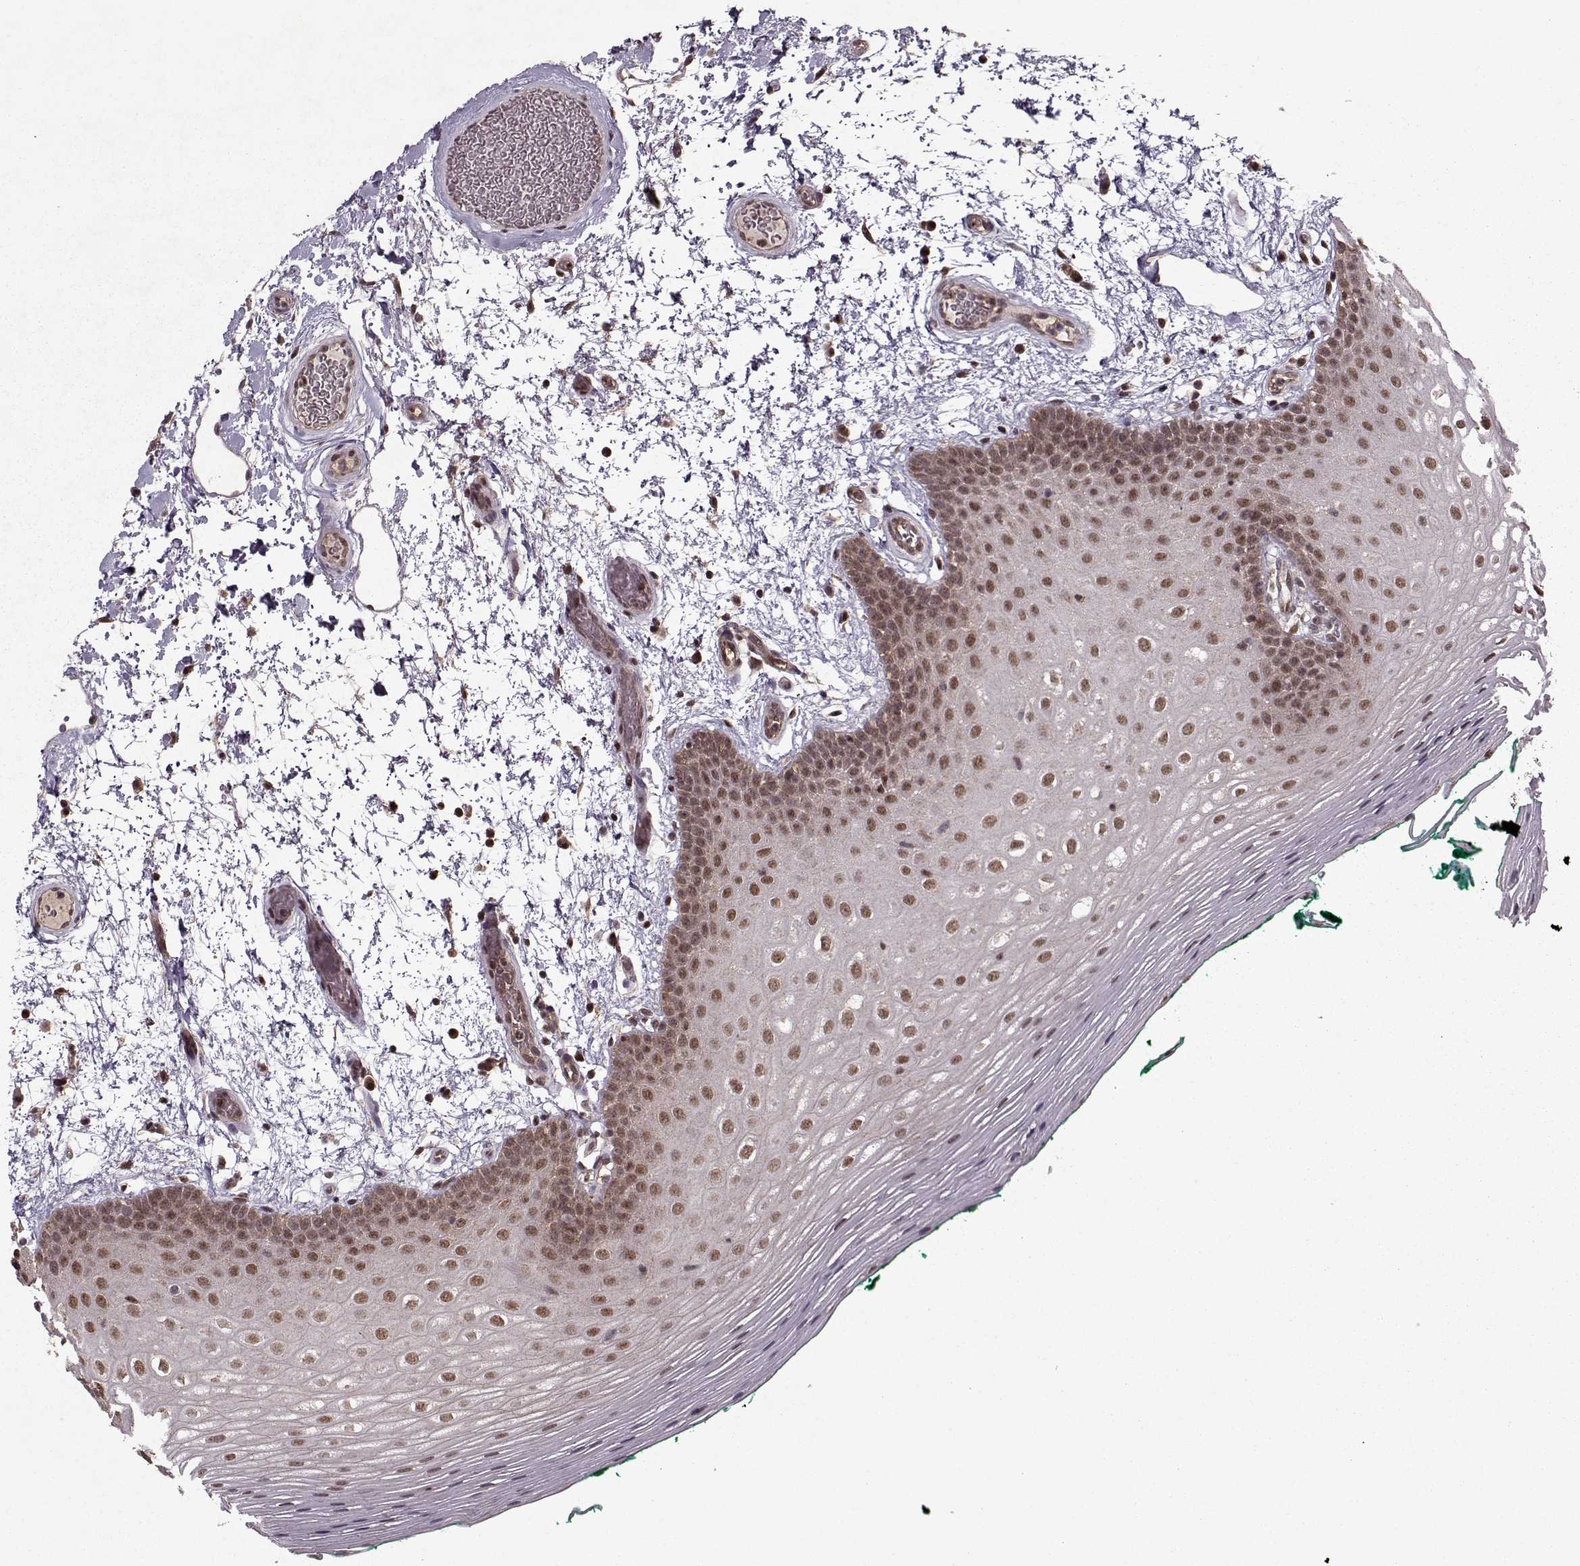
{"staining": {"intensity": "moderate", "quantity": ">75%", "location": "nuclear"}, "tissue": "oral mucosa", "cell_type": "Squamous epithelial cells", "image_type": "normal", "snomed": [{"axis": "morphology", "description": "Normal tissue, NOS"}, {"axis": "morphology", "description": "Squamous cell carcinoma, NOS"}, {"axis": "topography", "description": "Oral tissue"}, {"axis": "topography", "description": "Head-Neck"}], "caption": "Squamous epithelial cells show medium levels of moderate nuclear expression in about >75% of cells in benign oral mucosa.", "gene": "PSMA7", "patient": {"sex": "male", "age": 78}}